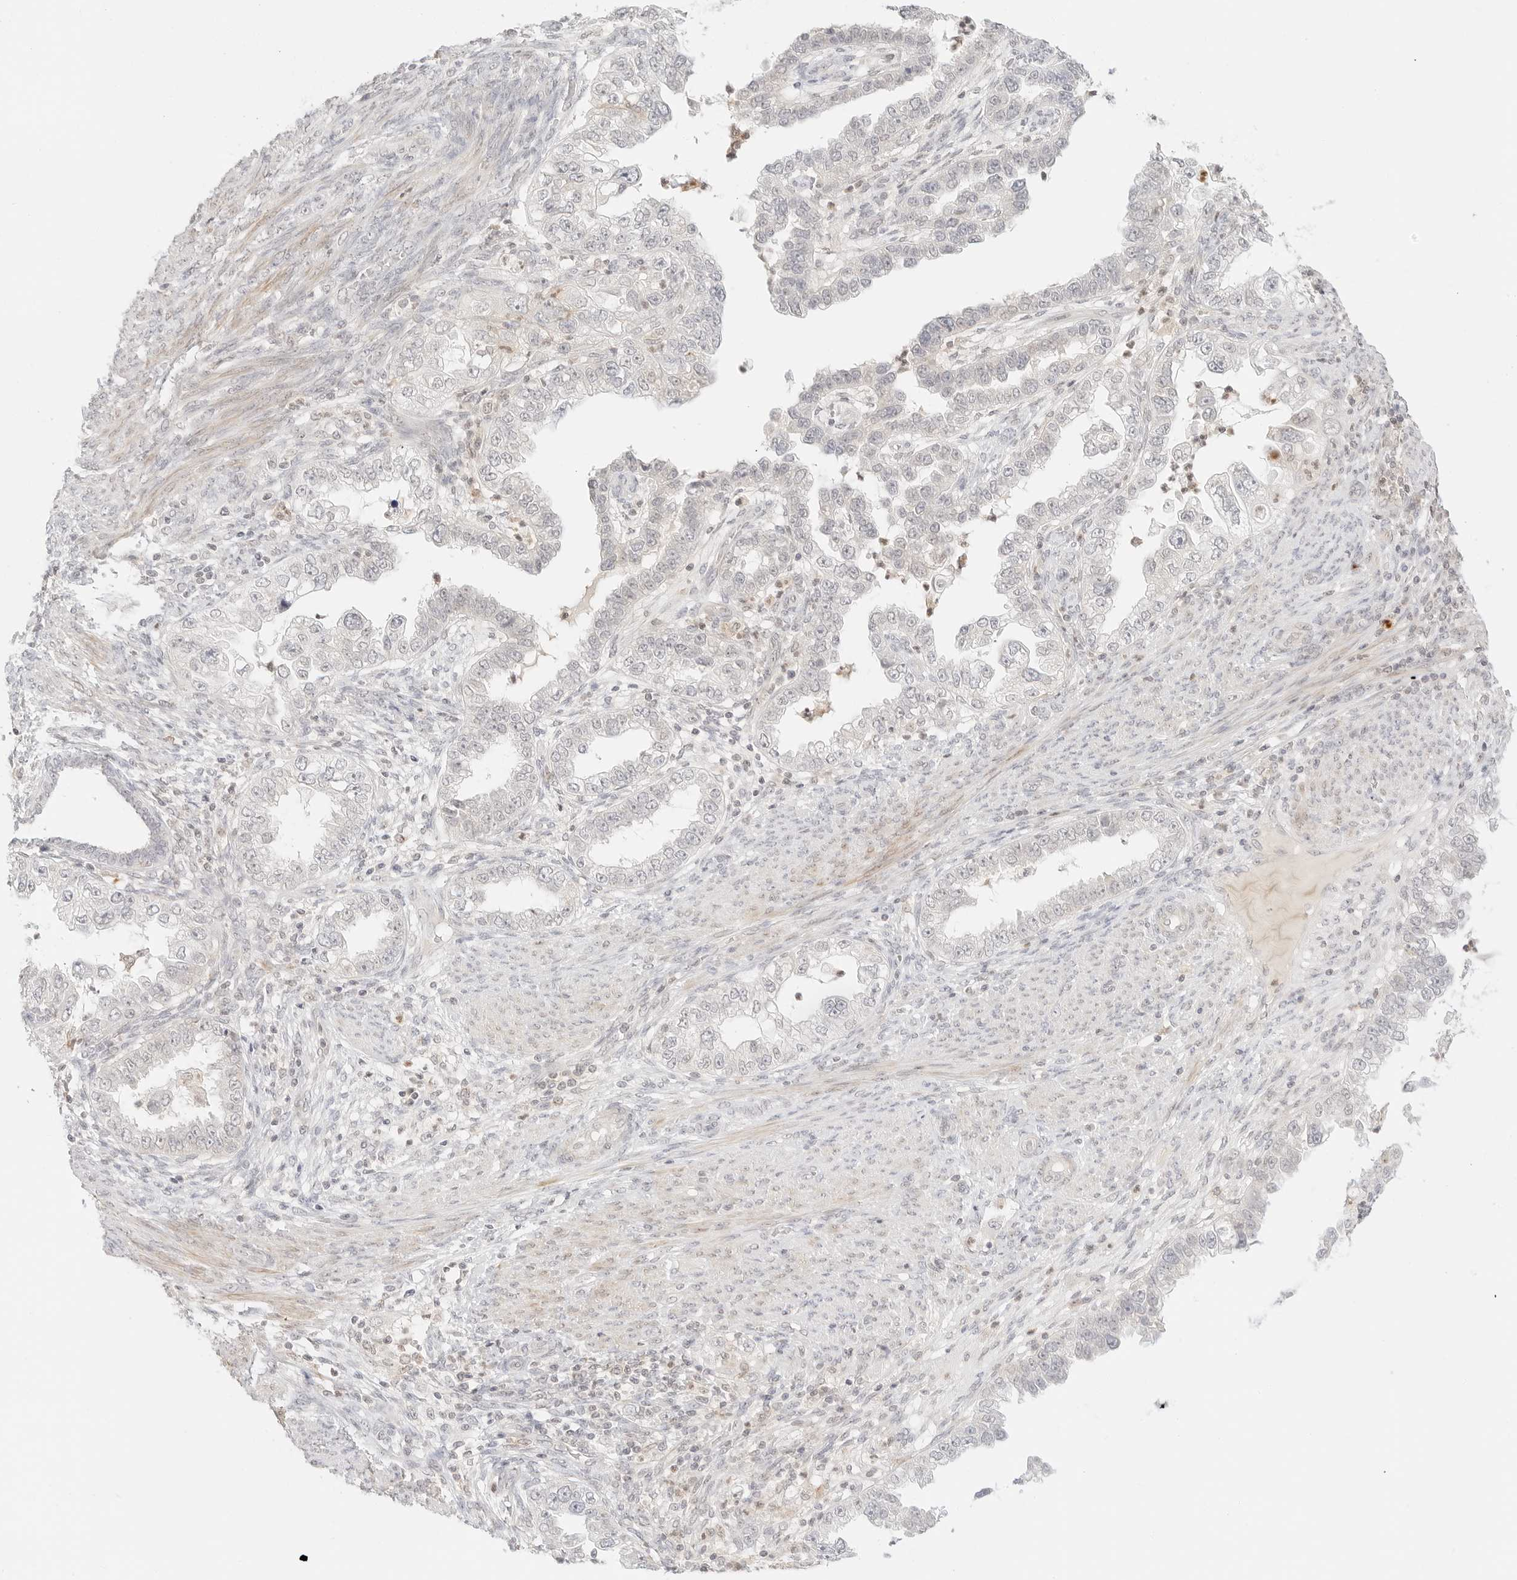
{"staining": {"intensity": "negative", "quantity": "none", "location": "none"}, "tissue": "endometrial cancer", "cell_type": "Tumor cells", "image_type": "cancer", "snomed": [{"axis": "morphology", "description": "Adenocarcinoma, NOS"}, {"axis": "topography", "description": "Endometrium"}], "caption": "A high-resolution image shows immunohistochemistry staining of endometrial cancer (adenocarcinoma), which displays no significant staining in tumor cells.", "gene": "GNAS", "patient": {"sex": "female", "age": 85}}